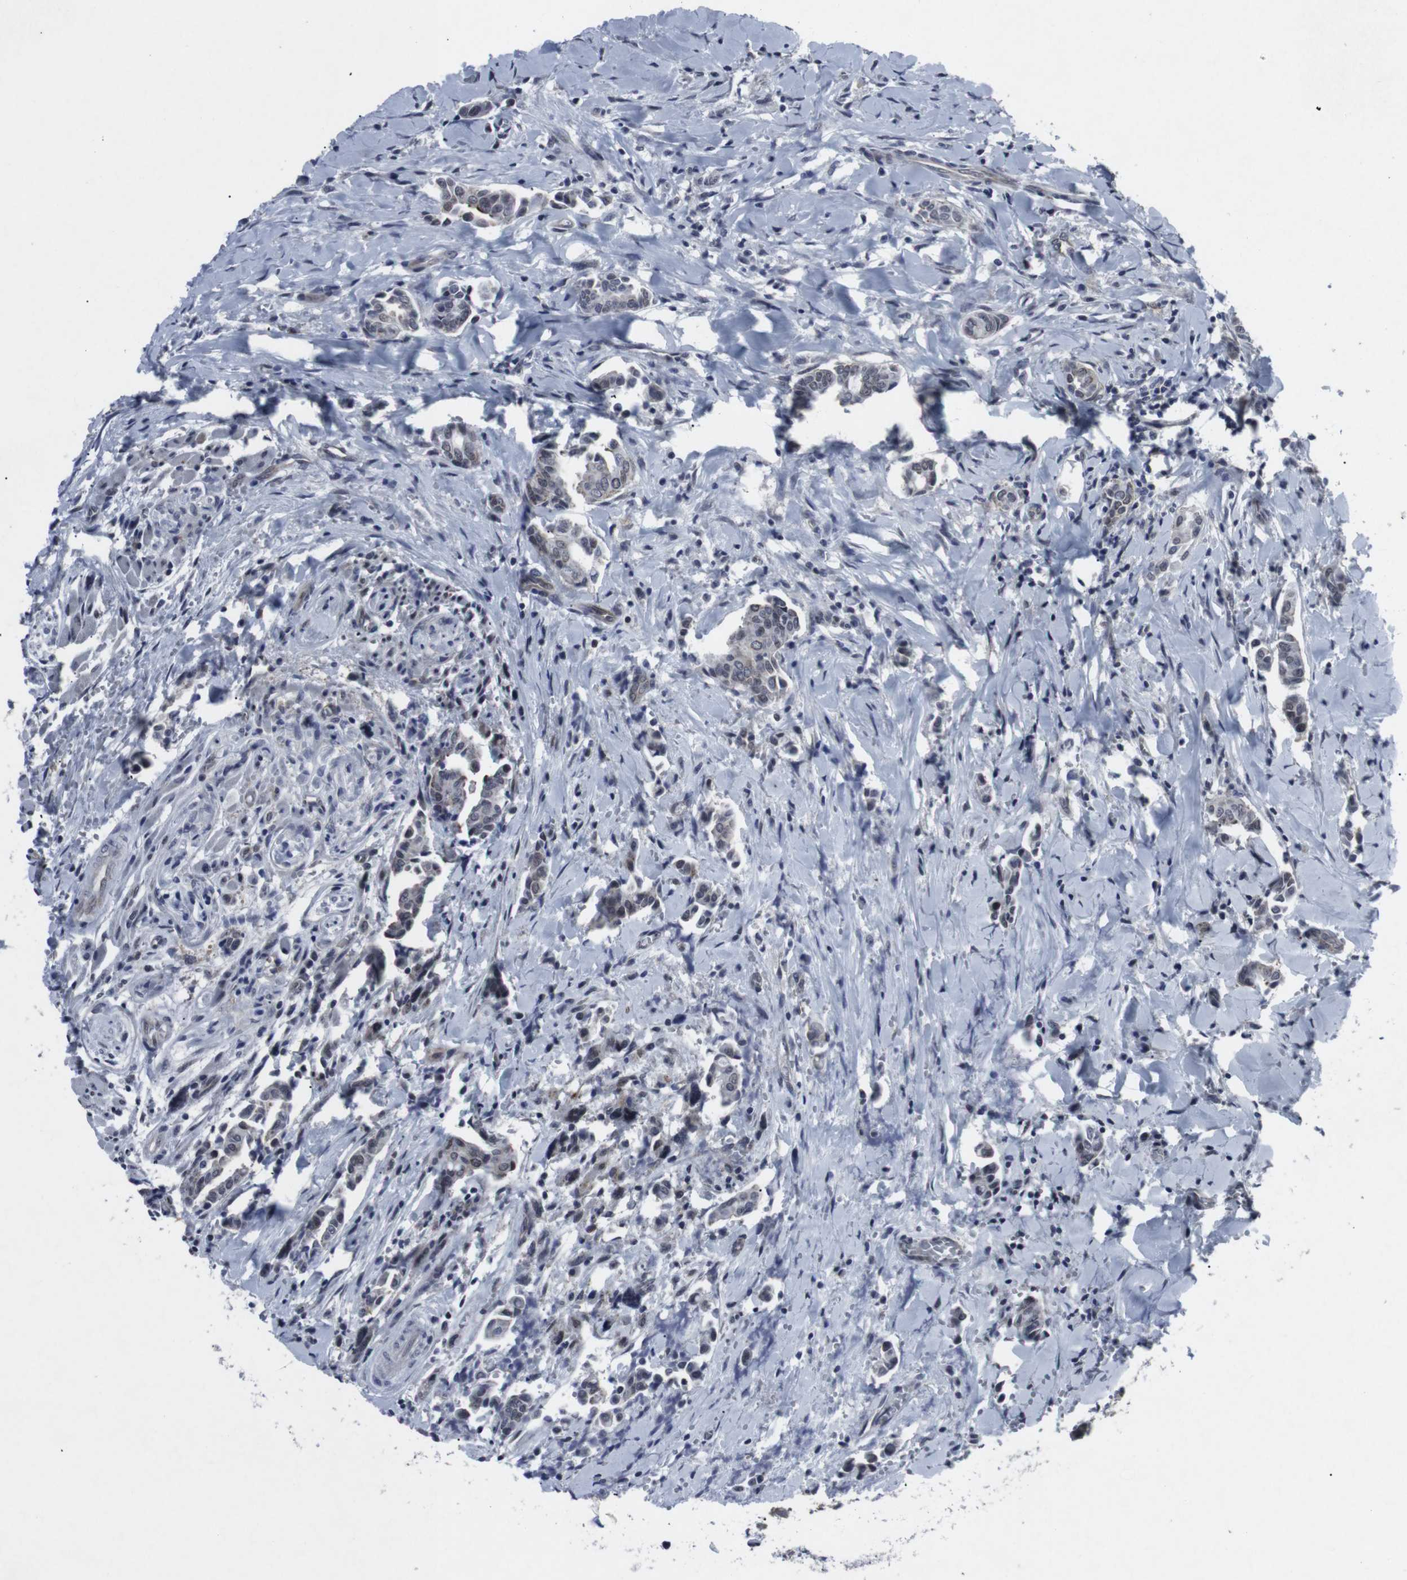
{"staining": {"intensity": "weak", "quantity": ">75%", "location": "cytoplasmic/membranous,nuclear"}, "tissue": "head and neck cancer", "cell_type": "Tumor cells", "image_type": "cancer", "snomed": [{"axis": "morphology", "description": "Adenocarcinoma, NOS"}, {"axis": "topography", "description": "Salivary gland"}, {"axis": "topography", "description": "Head-Neck"}], "caption": "This histopathology image exhibits head and neck adenocarcinoma stained with immunohistochemistry (IHC) to label a protein in brown. The cytoplasmic/membranous and nuclear of tumor cells show weak positivity for the protein. Nuclei are counter-stained blue.", "gene": "GEMIN2", "patient": {"sex": "female", "age": 59}}